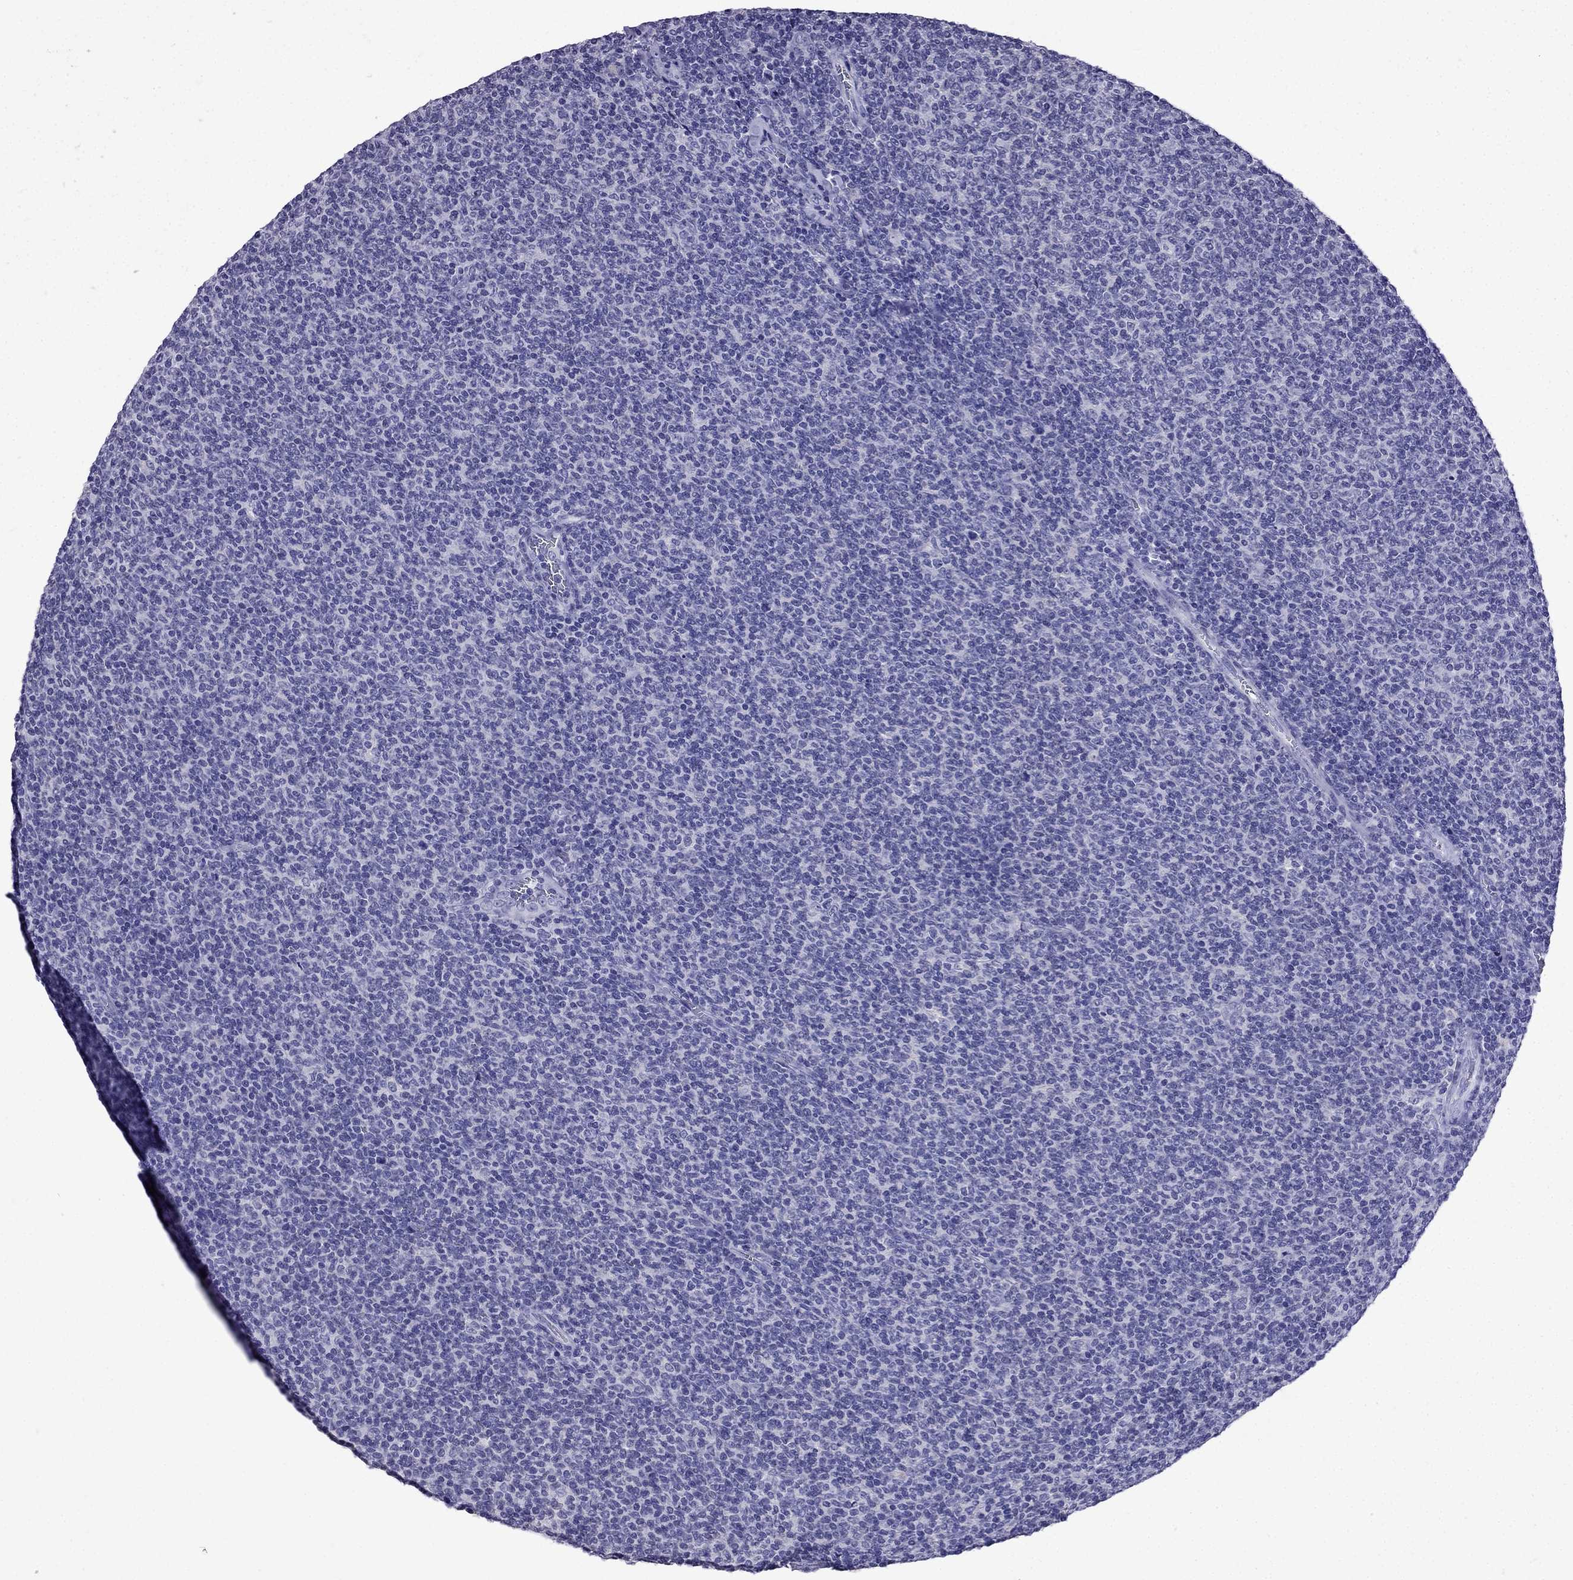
{"staining": {"intensity": "negative", "quantity": "none", "location": "none"}, "tissue": "lymphoma", "cell_type": "Tumor cells", "image_type": "cancer", "snomed": [{"axis": "morphology", "description": "Malignant lymphoma, non-Hodgkin's type, Low grade"}, {"axis": "topography", "description": "Lymph node"}], "caption": "An image of human malignant lymphoma, non-Hodgkin's type (low-grade) is negative for staining in tumor cells.", "gene": "DNAH17", "patient": {"sex": "male", "age": 52}}